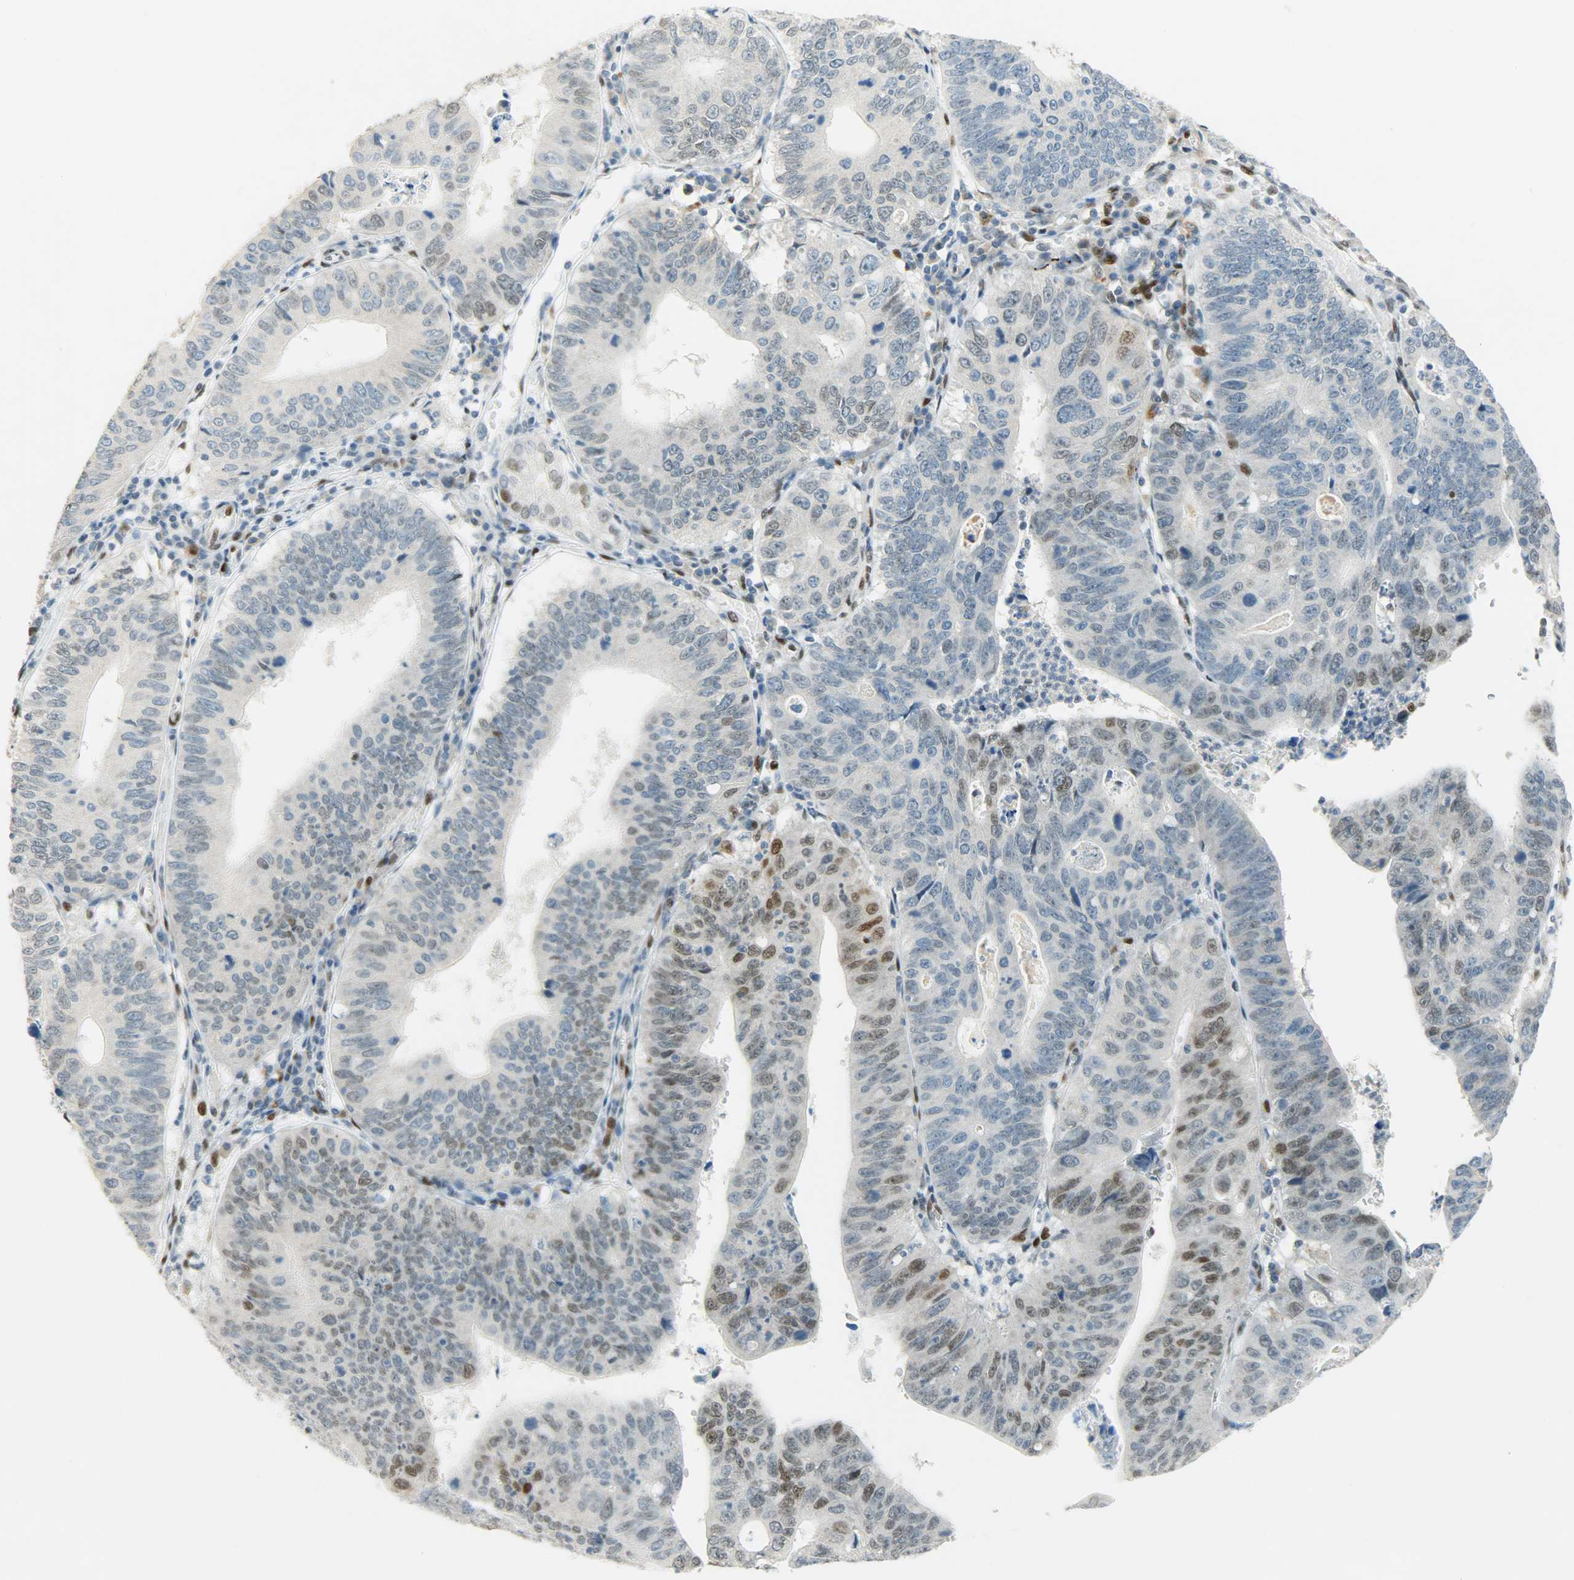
{"staining": {"intensity": "negative", "quantity": "none", "location": "none"}, "tissue": "stomach cancer", "cell_type": "Tumor cells", "image_type": "cancer", "snomed": [{"axis": "morphology", "description": "Adenocarcinoma, NOS"}, {"axis": "topography", "description": "Stomach"}], "caption": "IHC histopathology image of adenocarcinoma (stomach) stained for a protein (brown), which exhibits no staining in tumor cells.", "gene": "JUNB", "patient": {"sex": "male", "age": 59}}